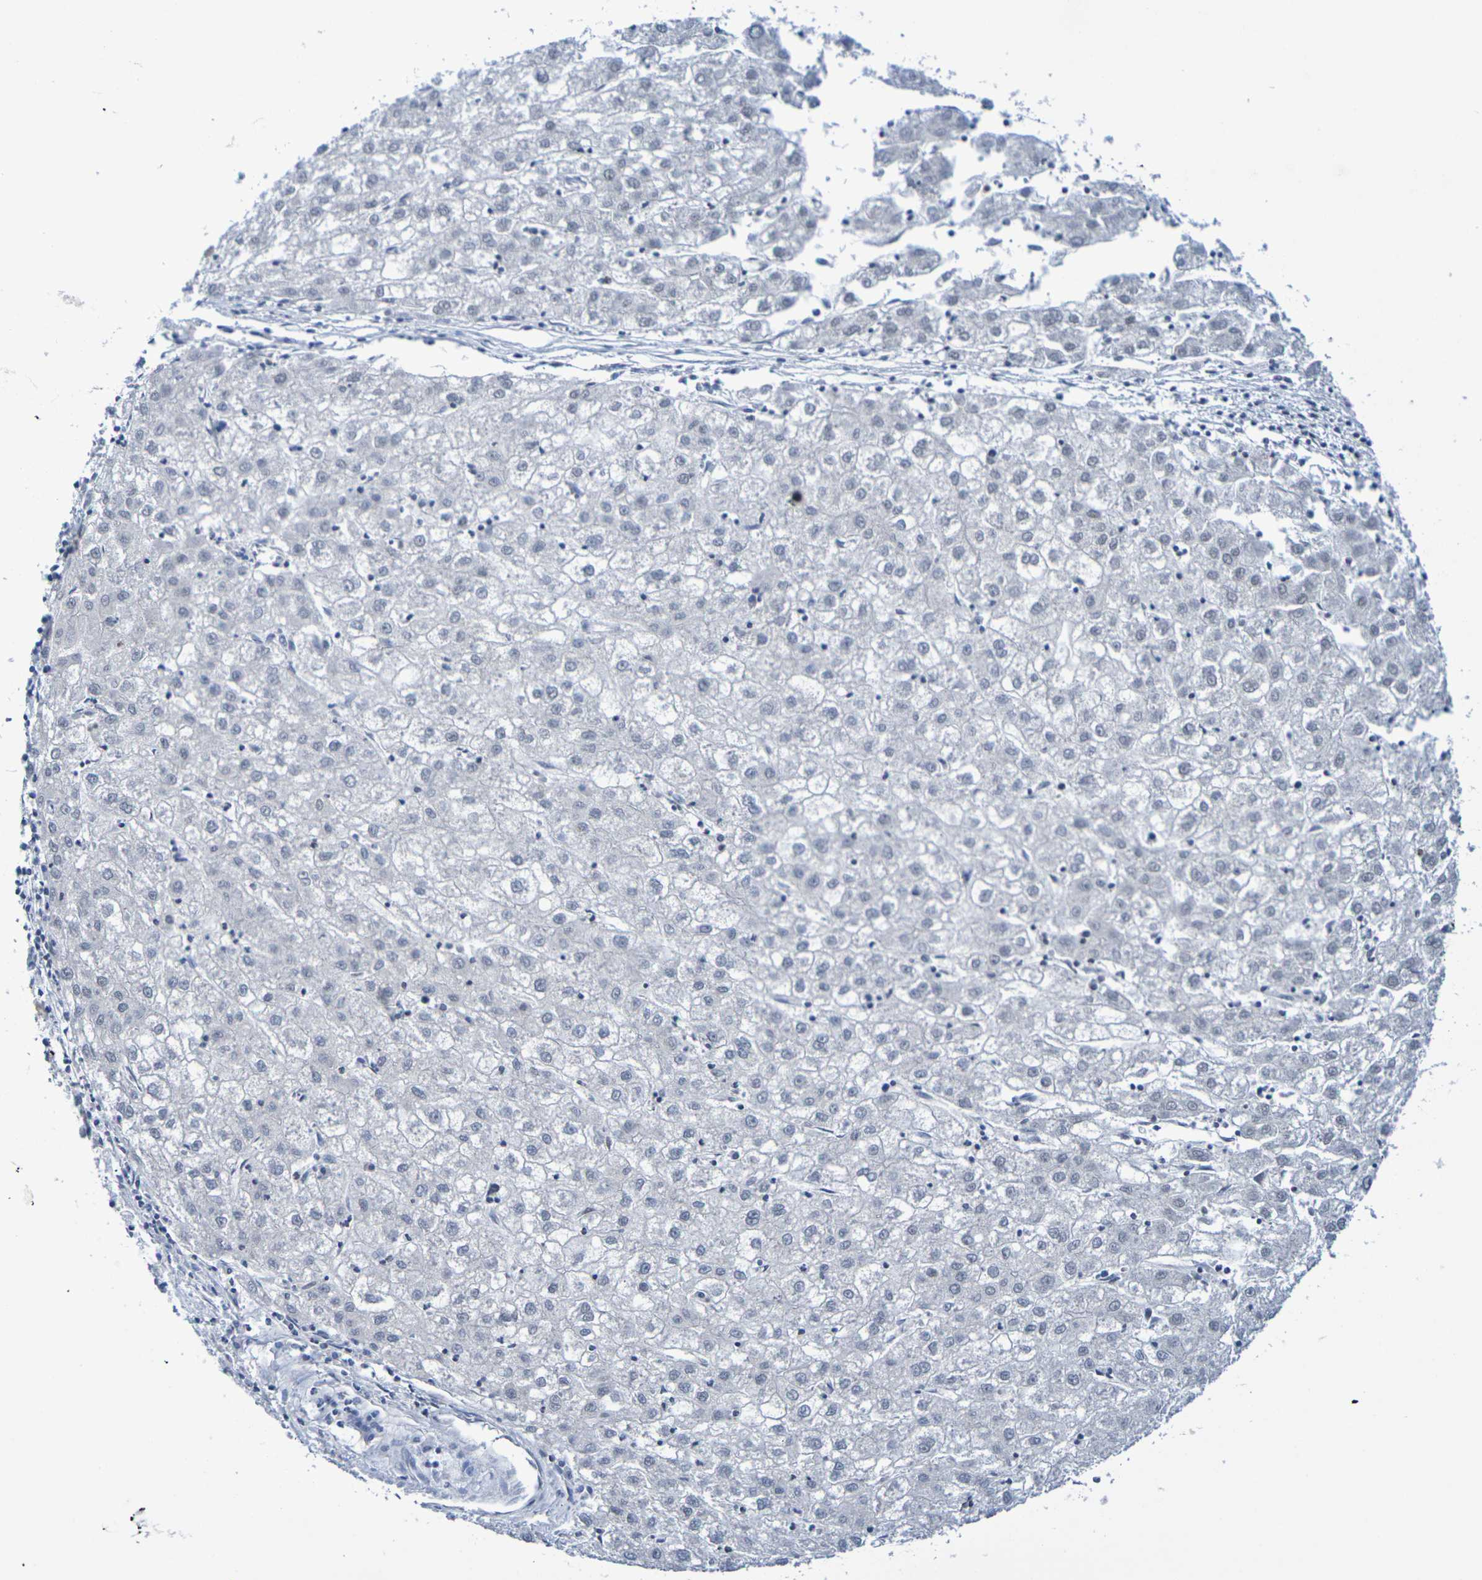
{"staining": {"intensity": "negative", "quantity": "none", "location": "none"}, "tissue": "liver cancer", "cell_type": "Tumor cells", "image_type": "cancer", "snomed": [{"axis": "morphology", "description": "Carcinoma, Hepatocellular, NOS"}, {"axis": "topography", "description": "Liver"}], "caption": "There is no significant positivity in tumor cells of liver hepatocellular carcinoma.", "gene": "CHRNB1", "patient": {"sex": "male", "age": 72}}